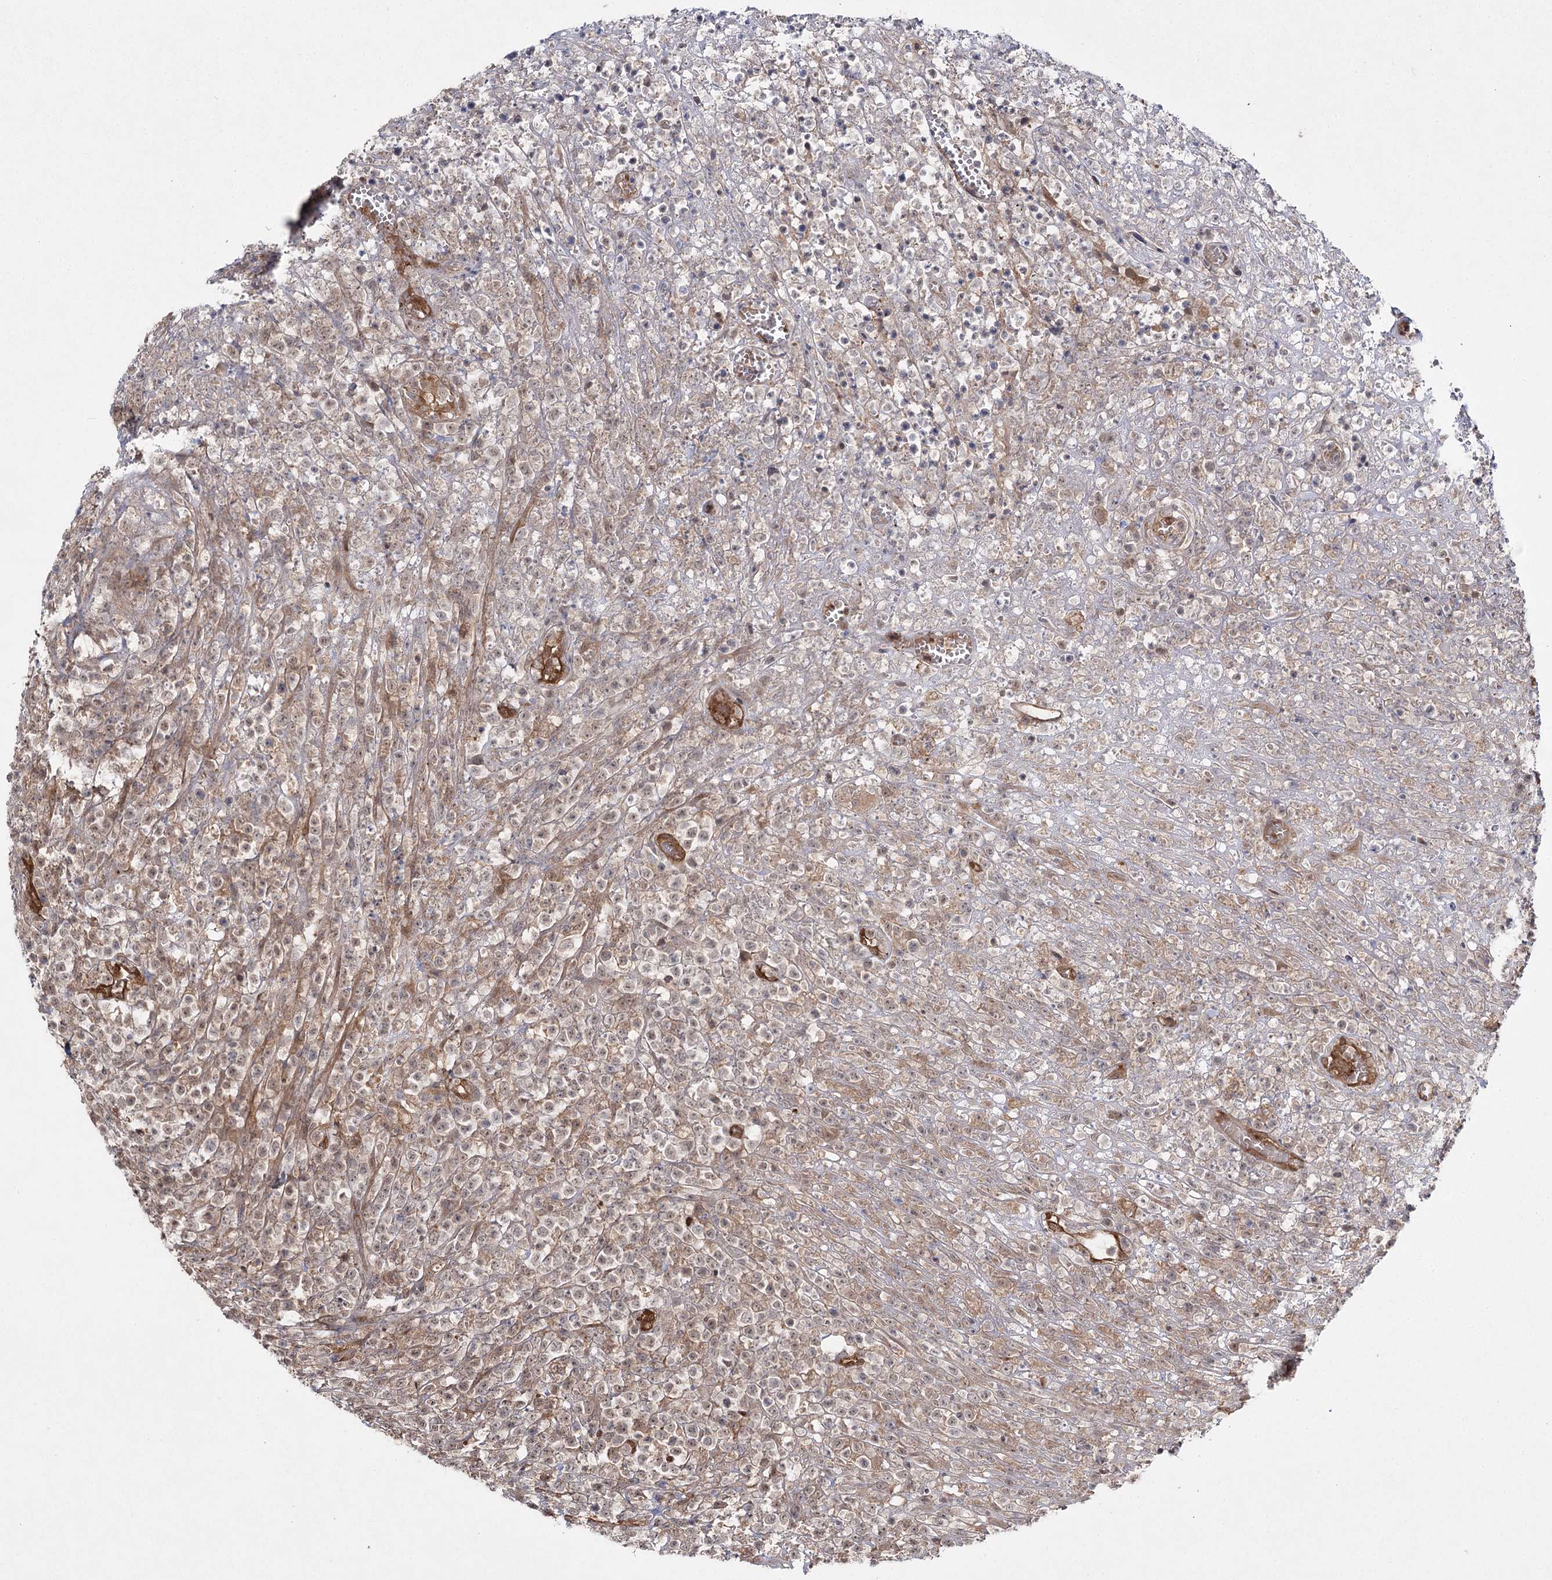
{"staining": {"intensity": "weak", "quantity": "25%-75%", "location": "nuclear"}, "tissue": "lymphoma", "cell_type": "Tumor cells", "image_type": "cancer", "snomed": [{"axis": "morphology", "description": "Malignant lymphoma, non-Hodgkin's type, High grade"}, {"axis": "topography", "description": "Colon"}], "caption": "Protein expression analysis of human malignant lymphoma, non-Hodgkin's type (high-grade) reveals weak nuclear expression in about 25%-75% of tumor cells. The staining is performed using DAB brown chromogen to label protein expression. The nuclei are counter-stained blue using hematoxylin.", "gene": "WDR44", "patient": {"sex": "female", "age": 53}}